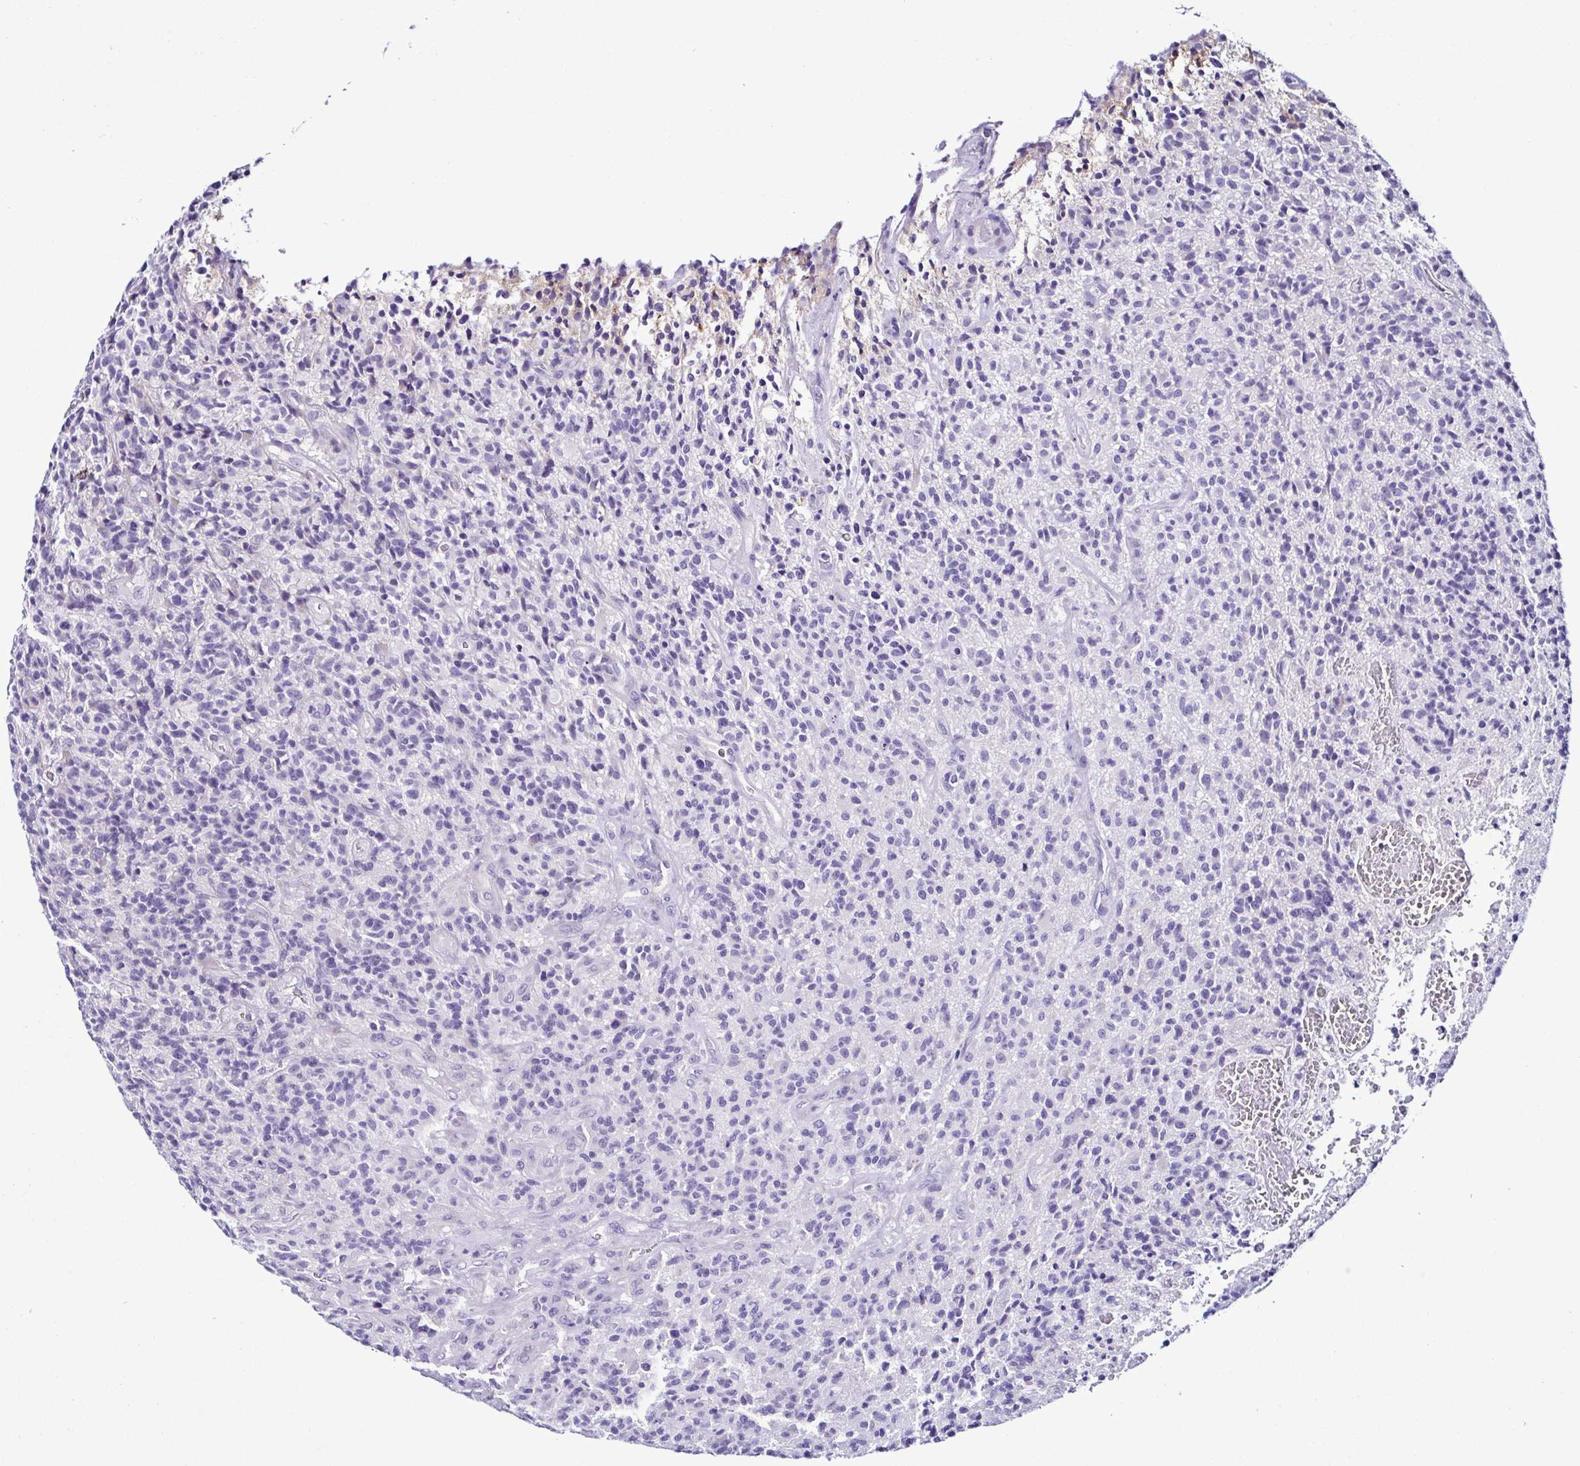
{"staining": {"intensity": "negative", "quantity": "none", "location": "none"}, "tissue": "glioma", "cell_type": "Tumor cells", "image_type": "cancer", "snomed": [{"axis": "morphology", "description": "Glioma, malignant, High grade"}, {"axis": "topography", "description": "Brain"}], "caption": "Immunohistochemistry of human glioma shows no positivity in tumor cells.", "gene": "SRL", "patient": {"sex": "male", "age": 76}}